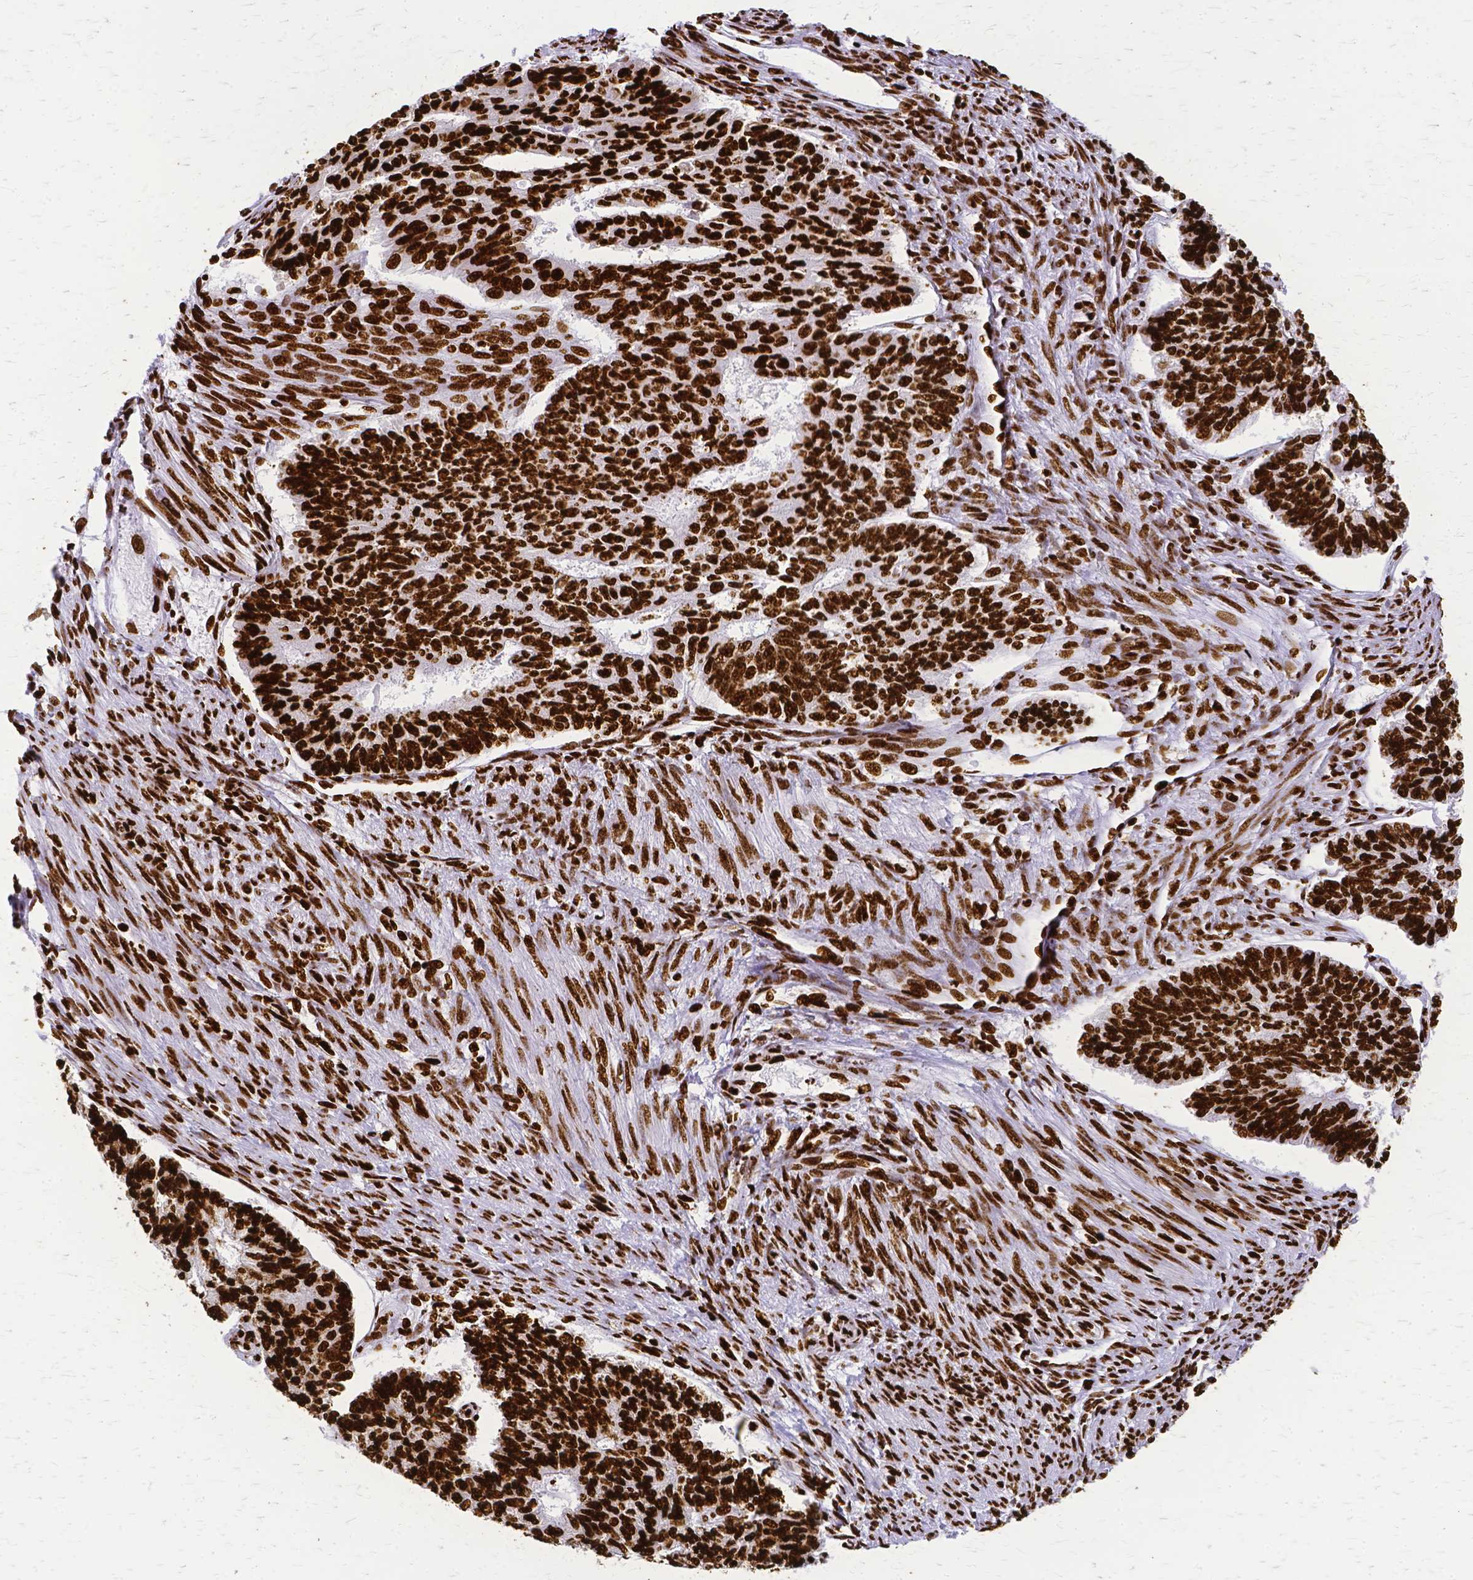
{"staining": {"intensity": "strong", "quantity": ">75%", "location": "nuclear"}, "tissue": "endometrial cancer", "cell_type": "Tumor cells", "image_type": "cancer", "snomed": [{"axis": "morphology", "description": "Adenocarcinoma, NOS"}, {"axis": "topography", "description": "Endometrium"}], "caption": "Protein staining shows strong nuclear positivity in approximately >75% of tumor cells in endometrial cancer (adenocarcinoma).", "gene": "SFPQ", "patient": {"sex": "female", "age": 32}}